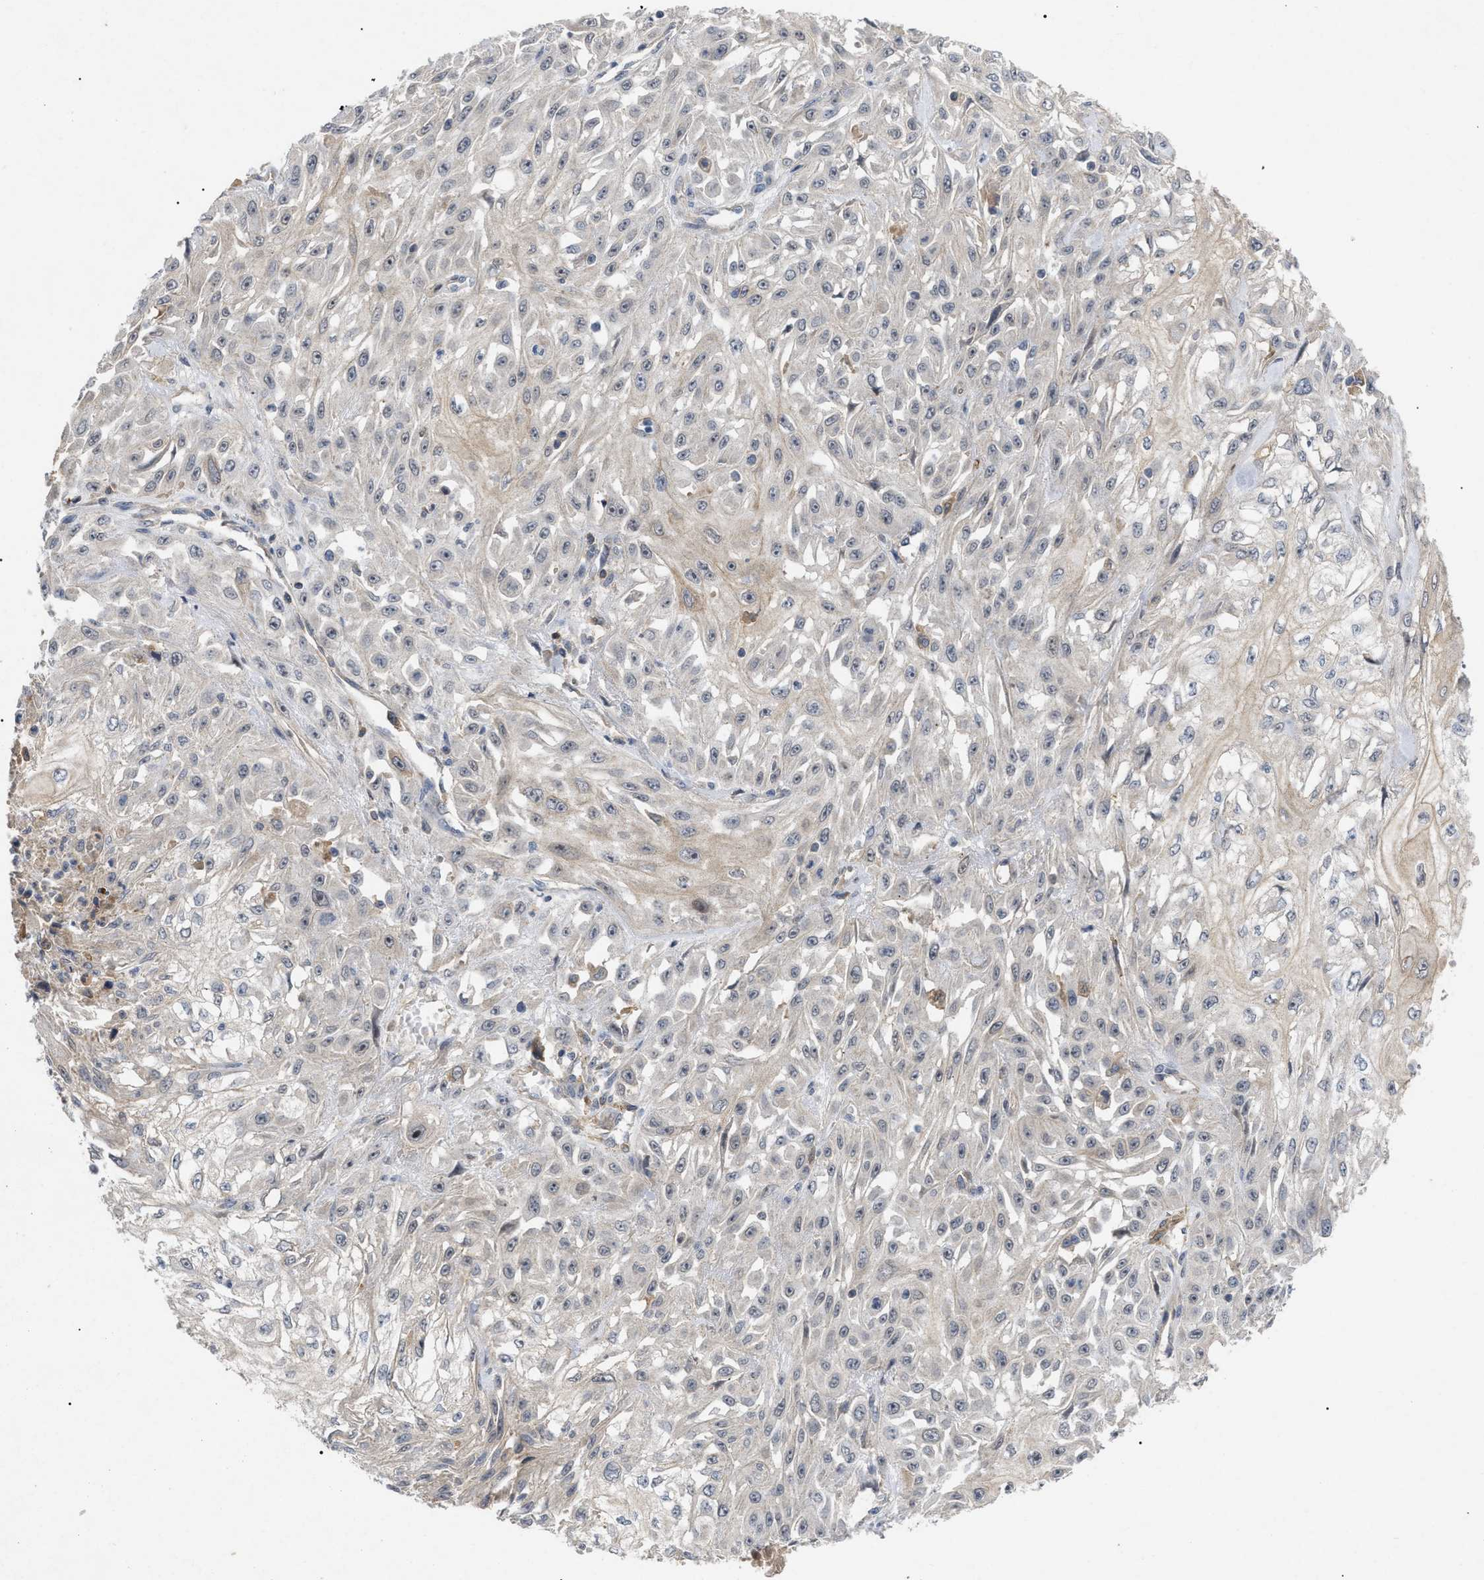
{"staining": {"intensity": "negative", "quantity": "none", "location": "none"}, "tissue": "skin cancer", "cell_type": "Tumor cells", "image_type": "cancer", "snomed": [{"axis": "morphology", "description": "Squamous cell carcinoma, NOS"}, {"axis": "morphology", "description": "Squamous cell carcinoma, metastatic, NOS"}, {"axis": "topography", "description": "Skin"}, {"axis": "topography", "description": "Lymph node"}], "caption": "Human metastatic squamous cell carcinoma (skin) stained for a protein using immunohistochemistry displays no expression in tumor cells.", "gene": "ST6GALNAC6", "patient": {"sex": "male", "age": 75}}